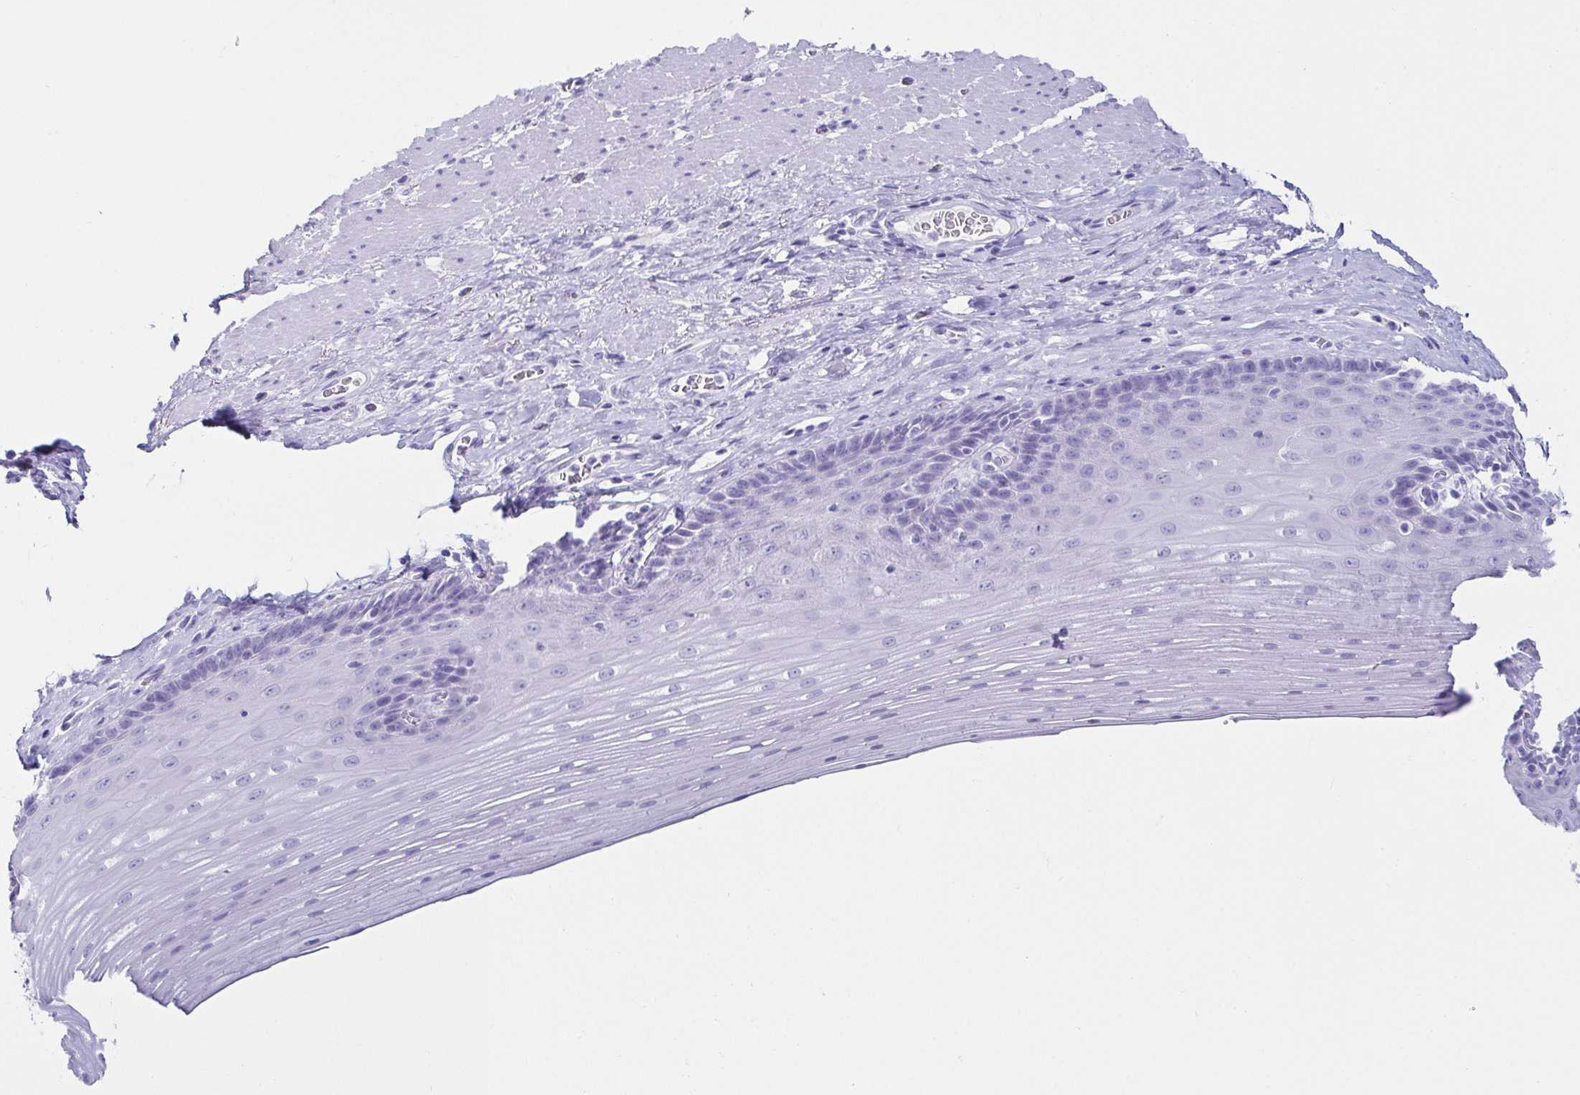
{"staining": {"intensity": "negative", "quantity": "none", "location": "none"}, "tissue": "esophagus", "cell_type": "Squamous epithelial cells", "image_type": "normal", "snomed": [{"axis": "morphology", "description": "Normal tissue, NOS"}, {"axis": "topography", "description": "Esophagus"}], "caption": "High magnification brightfield microscopy of normal esophagus stained with DAB (3,3'-diaminobenzidine) (brown) and counterstained with hematoxylin (blue): squamous epithelial cells show no significant staining.", "gene": "CD164L2", "patient": {"sex": "male", "age": 62}}